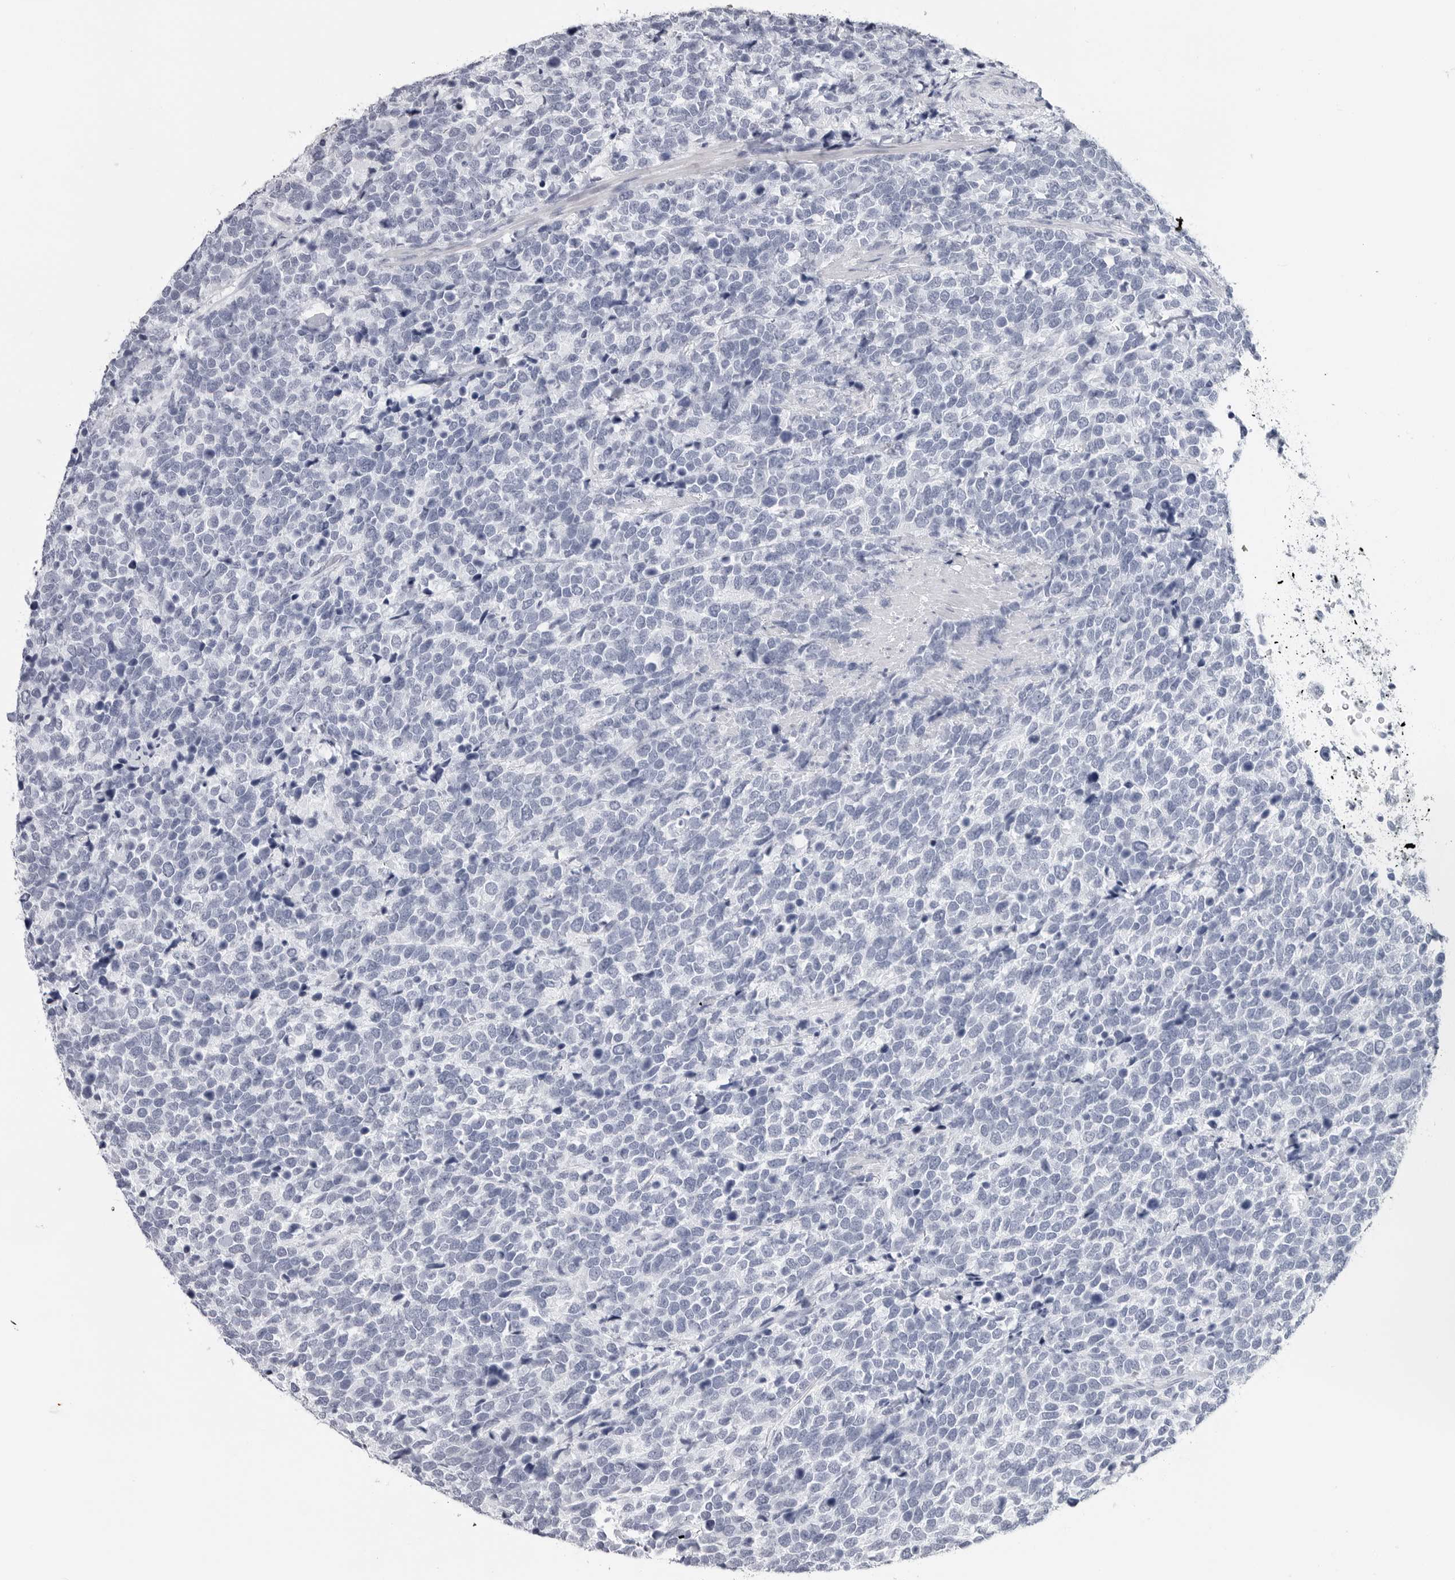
{"staining": {"intensity": "negative", "quantity": "none", "location": "none"}, "tissue": "urothelial cancer", "cell_type": "Tumor cells", "image_type": "cancer", "snomed": [{"axis": "morphology", "description": "Urothelial carcinoma, High grade"}, {"axis": "topography", "description": "Urinary bladder"}], "caption": "Tumor cells are negative for brown protein staining in urothelial cancer.", "gene": "PGA3", "patient": {"sex": "female", "age": 82}}